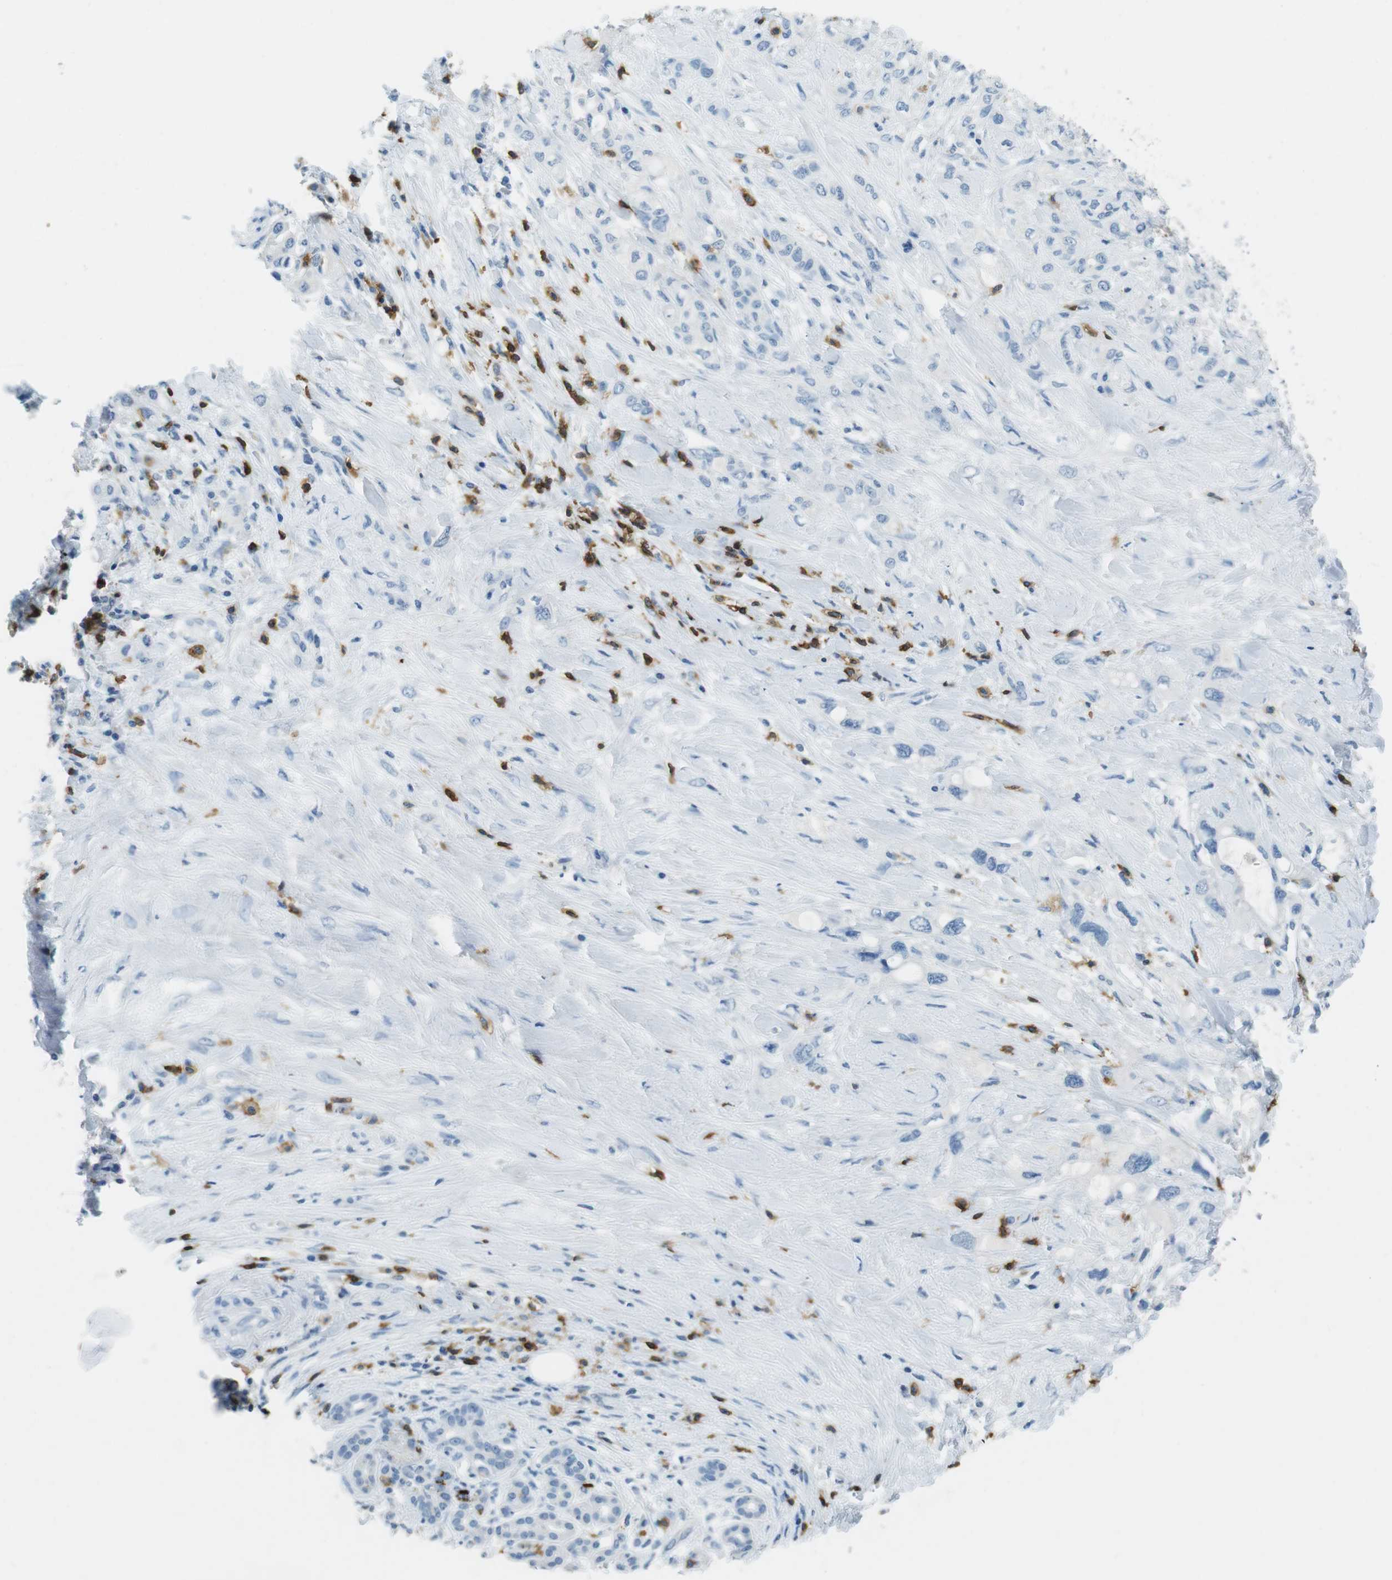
{"staining": {"intensity": "negative", "quantity": "none", "location": "none"}, "tissue": "pancreatic cancer", "cell_type": "Tumor cells", "image_type": "cancer", "snomed": [{"axis": "morphology", "description": "Adenocarcinoma, NOS"}, {"axis": "topography", "description": "Pancreas"}], "caption": "This is a micrograph of IHC staining of pancreatic cancer (adenocarcinoma), which shows no staining in tumor cells. (Brightfield microscopy of DAB immunohistochemistry (IHC) at high magnification).", "gene": "LAT", "patient": {"sex": "female", "age": 56}}